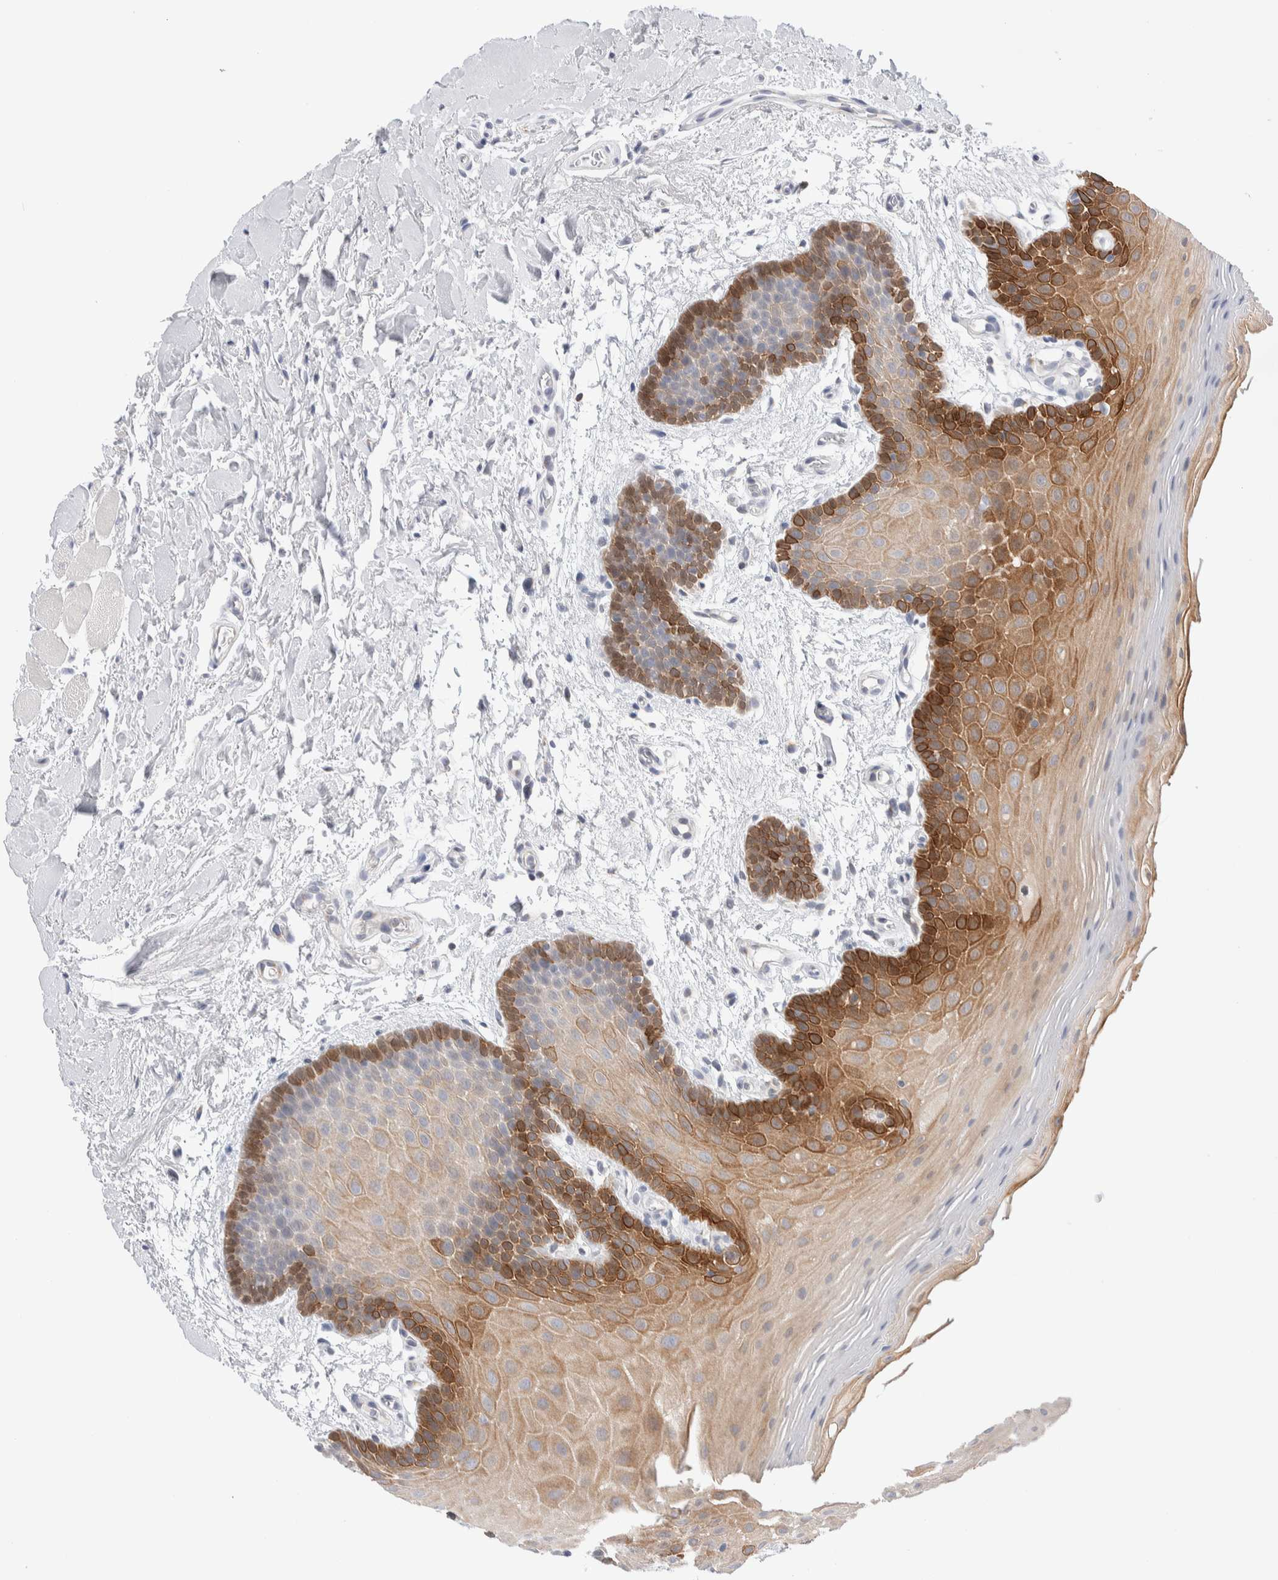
{"staining": {"intensity": "moderate", "quantity": "25%-75%", "location": "cytoplasmic/membranous"}, "tissue": "oral mucosa", "cell_type": "Squamous epithelial cells", "image_type": "normal", "snomed": [{"axis": "morphology", "description": "Normal tissue, NOS"}, {"axis": "topography", "description": "Oral tissue"}], "caption": "Moderate cytoplasmic/membranous protein staining is seen in approximately 25%-75% of squamous epithelial cells in oral mucosa. (DAB IHC with brightfield microscopy, high magnification).", "gene": "C1orf112", "patient": {"sex": "male", "age": 62}}